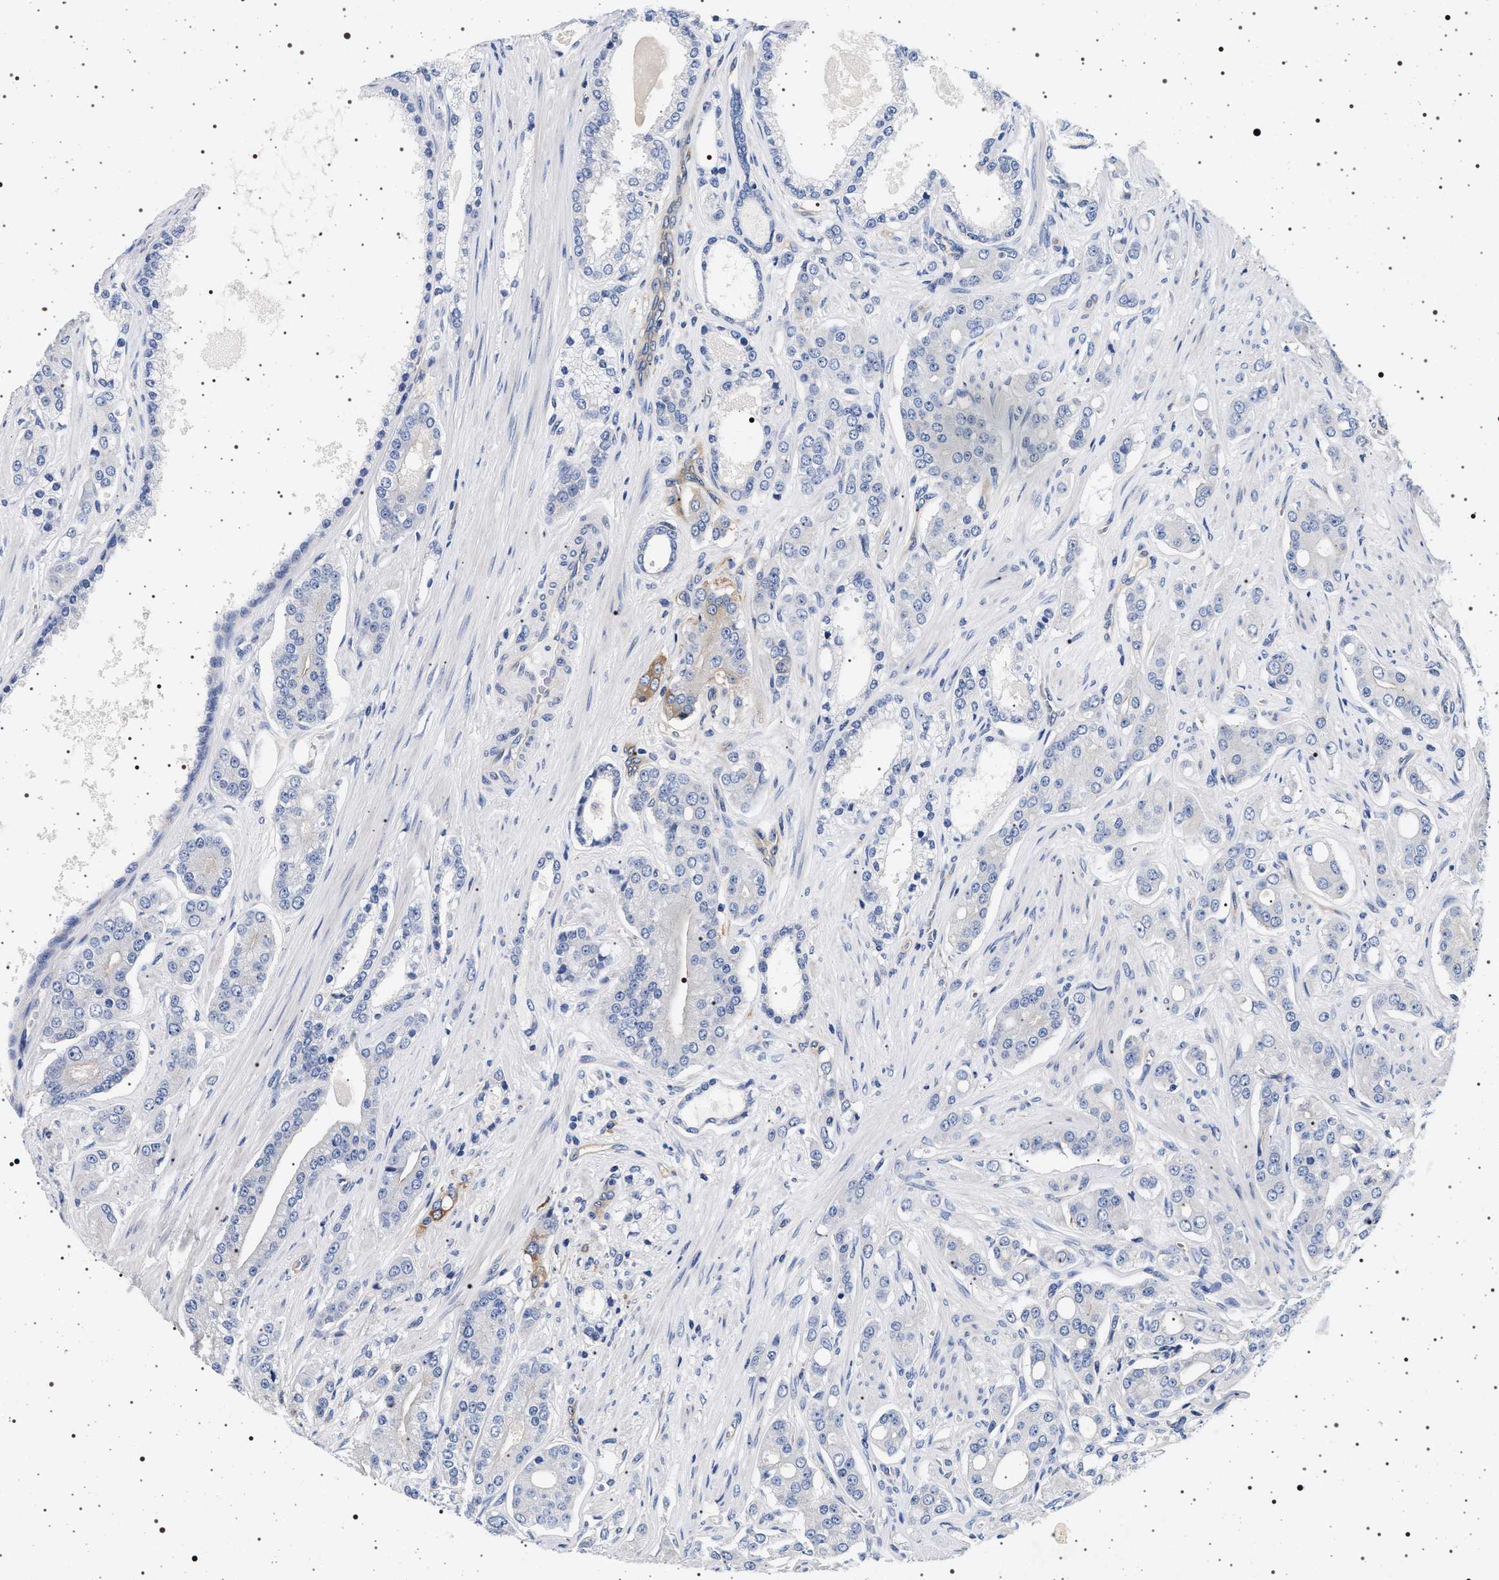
{"staining": {"intensity": "moderate", "quantity": "<25%", "location": "cytoplasmic/membranous"}, "tissue": "prostate cancer", "cell_type": "Tumor cells", "image_type": "cancer", "snomed": [{"axis": "morphology", "description": "Adenocarcinoma, High grade"}, {"axis": "topography", "description": "Prostate"}], "caption": "There is low levels of moderate cytoplasmic/membranous staining in tumor cells of prostate cancer (adenocarcinoma (high-grade)), as demonstrated by immunohistochemical staining (brown color).", "gene": "HSD17B1", "patient": {"sex": "male", "age": 71}}